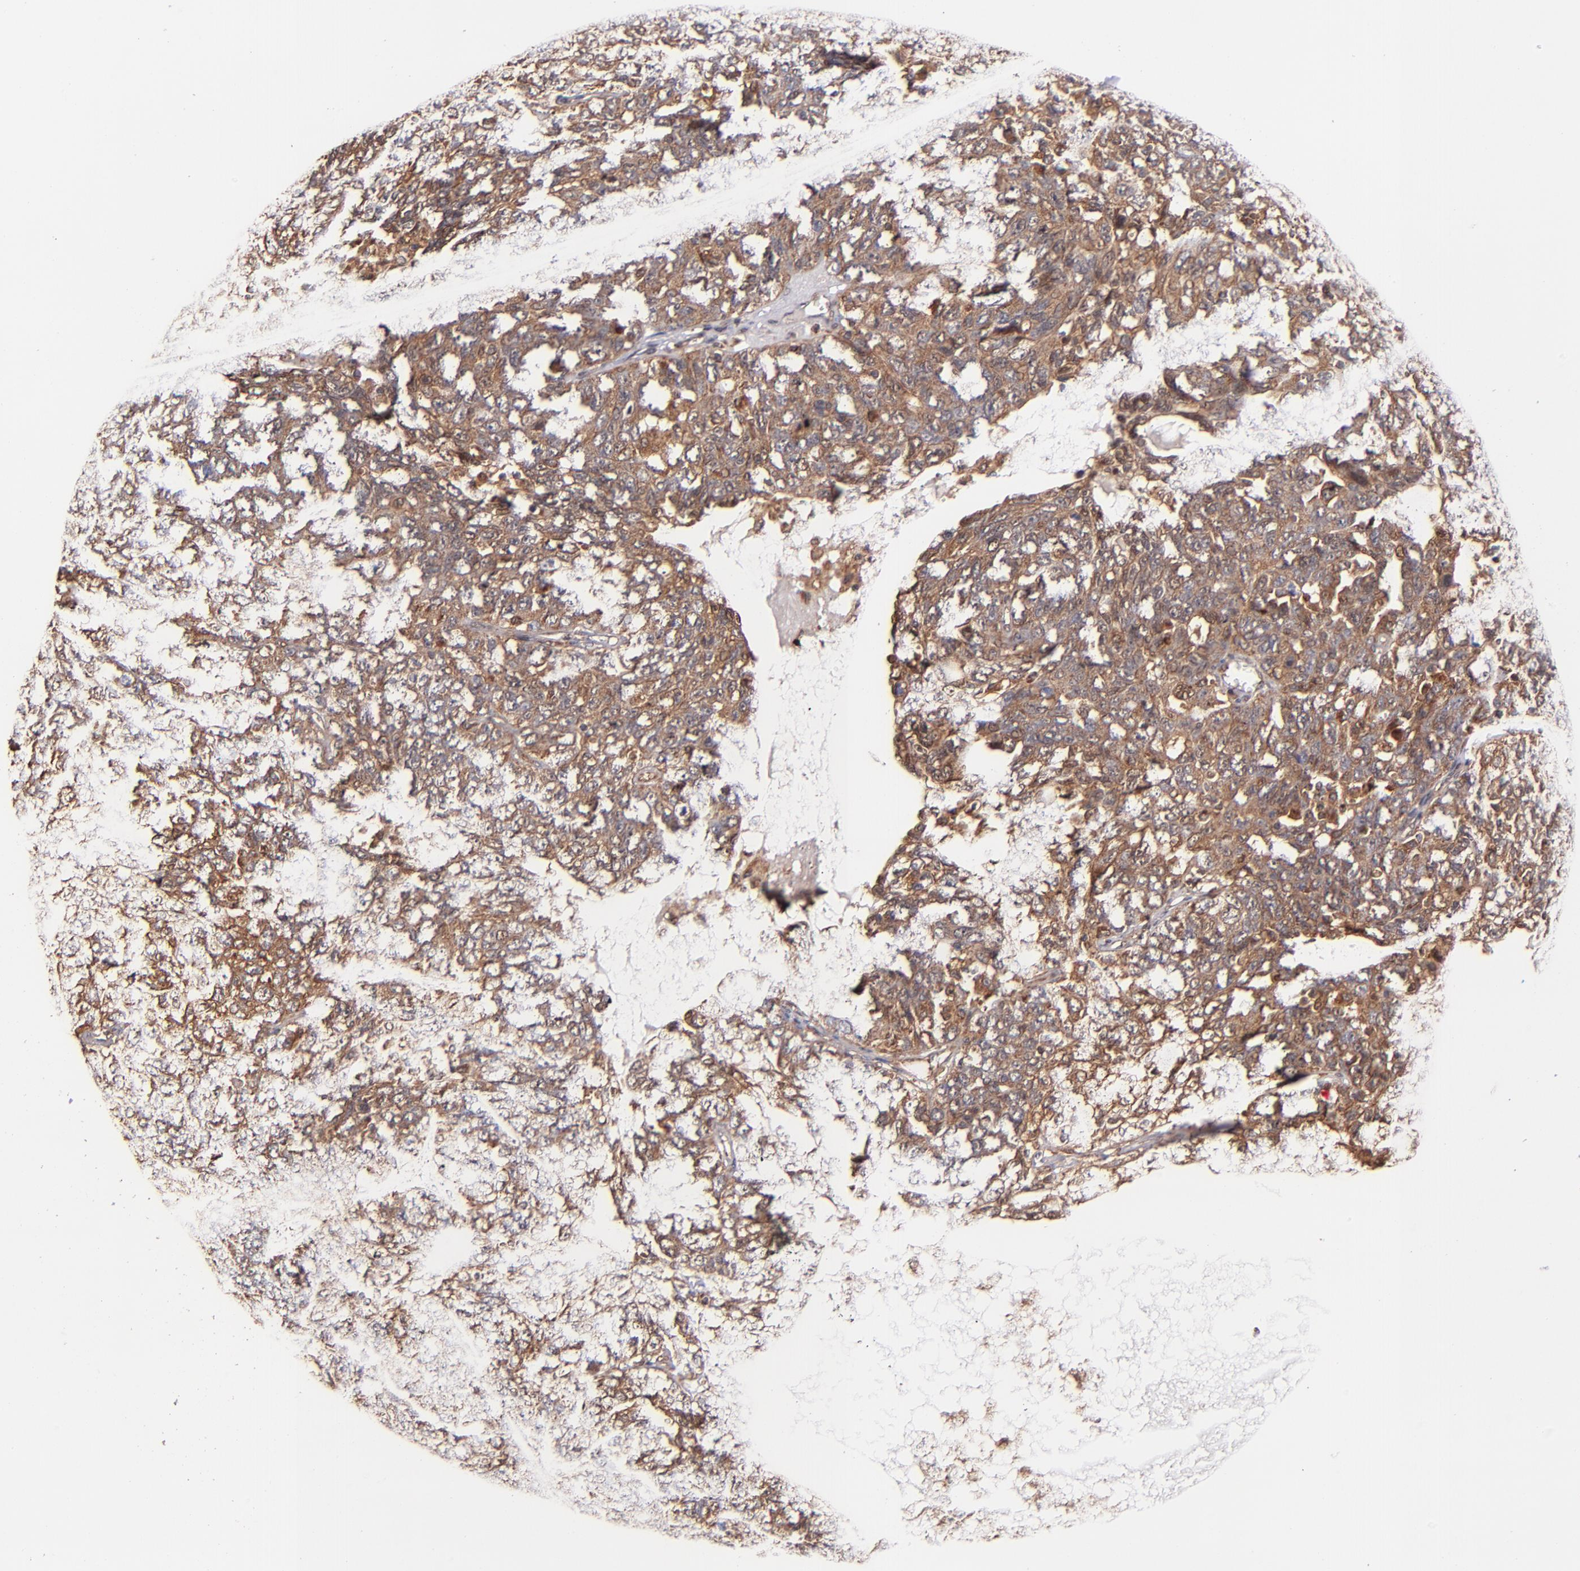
{"staining": {"intensity": "moderate", "quantity": ">75%", "location": "cytoplasmic/membranous"}, "tissue": "ovarian cancer", "cell_type": "Tumor cells", "image_type": "cancer", "snomed": [{"axis": "morphology", "description": "Cystadenocarcinoma, serous, NOS"}, {"axis": "topography", "description": "Ovary"}], "caption": "An image of human ovarian cancer stained for a protein shows moderate cytoplasmic/membranous brown staining in tumor cells.", "gene": "STX8", "patient": {"sex": "female", "age": 71}}